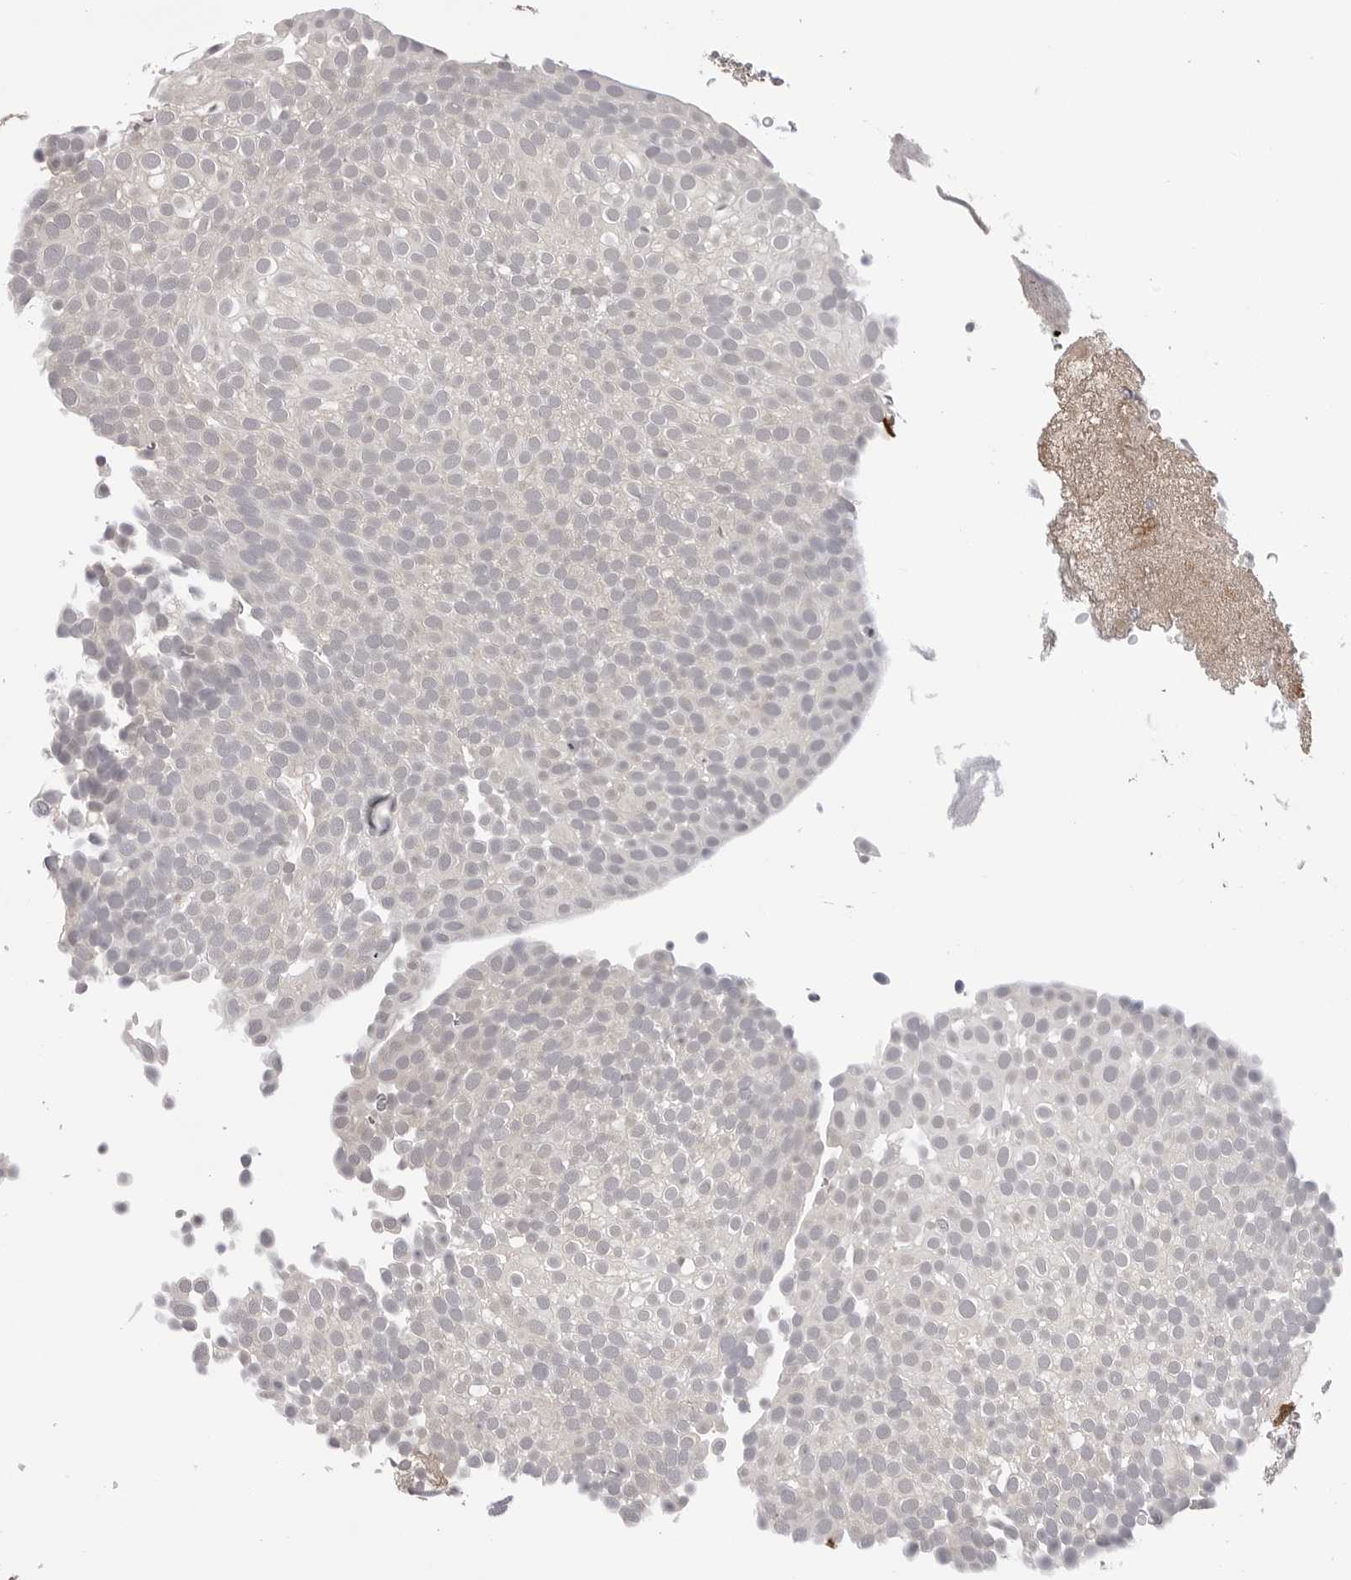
{"staining": {"intensity": "negative", "quantity": "none", "location": "none"}, "tissue": "urothelial cancer", "cell_type": "Tumor cells", "image_type": "cancer", "snomed": [{"axis": "morphology", "description": "Urothelial carcinoma, Low grade"}, {"axis": "topography", "description": "Urinary bladder"}], "caption": "A high-resolution micrograph shows immunohistochemistry staining of low-grade urothelial carcinoma, which displays no significant expression in tumor cells. The staining is performed using DAB (3,3'-diaminobenzidine) brown chromogen with nuclei counter-stained in using hematoxylin.", "gene": "CDK20", "patient": {"sex": "male", "age": 78}}